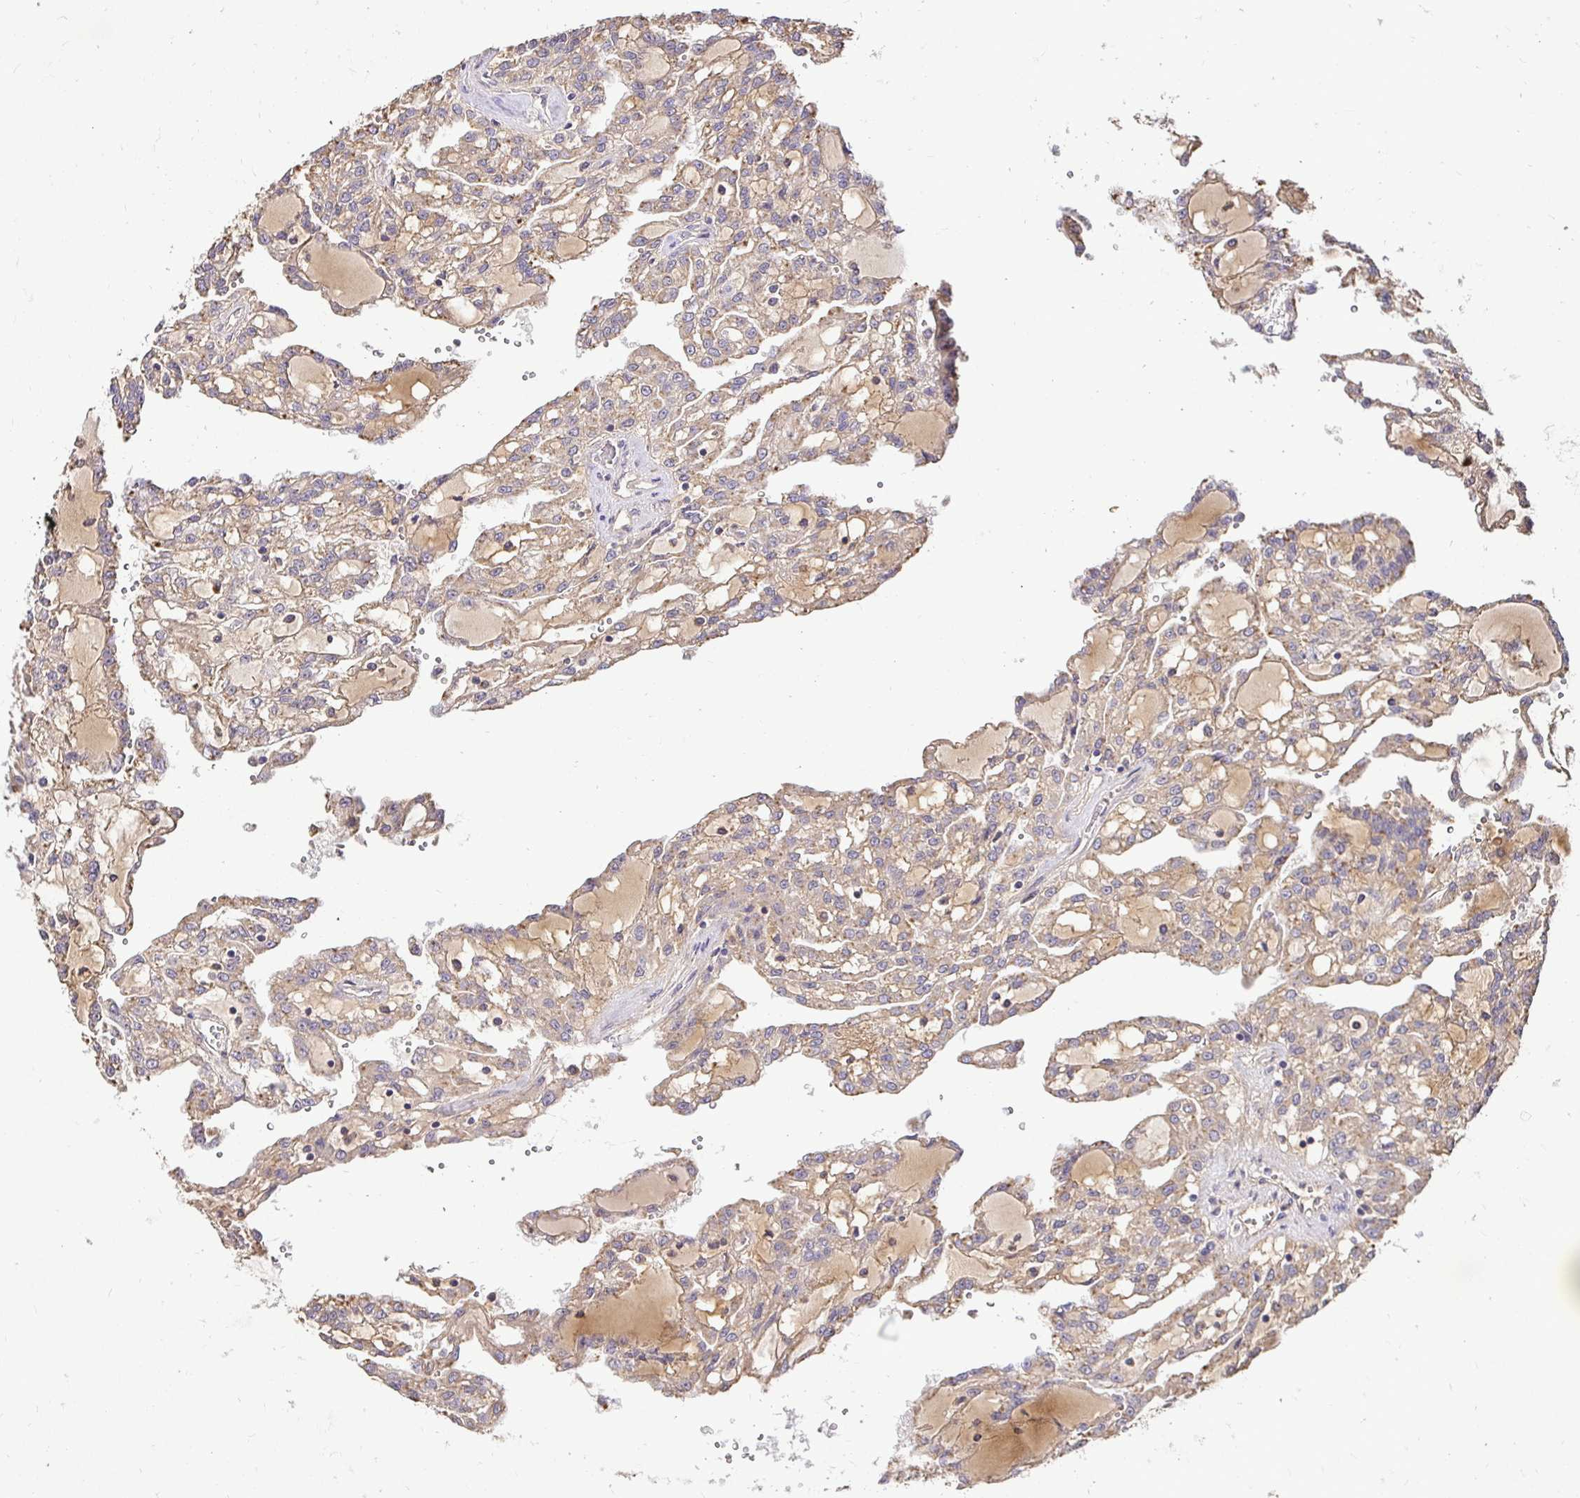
{"staining": {"intensity": "moderate", "quantity": ">75%", "location": "cytoplasmic/membranous"}, "tissue": "renal cancer", "cell_type": "Tumor cells", "image_type": "cancer", "snomed": [{"axis": "morphology", "description": "Adenocarcinoma, NOS"}, {"axis": "topography", "description": "Kidney"}], "caption": "Tumor cells show medium levels of moderate cytoplasmic/membranous positivity in about >75% of cells in renal cancer.", "gene": "RHEBL1", "patient": {"sex": "male", "age": 63}}